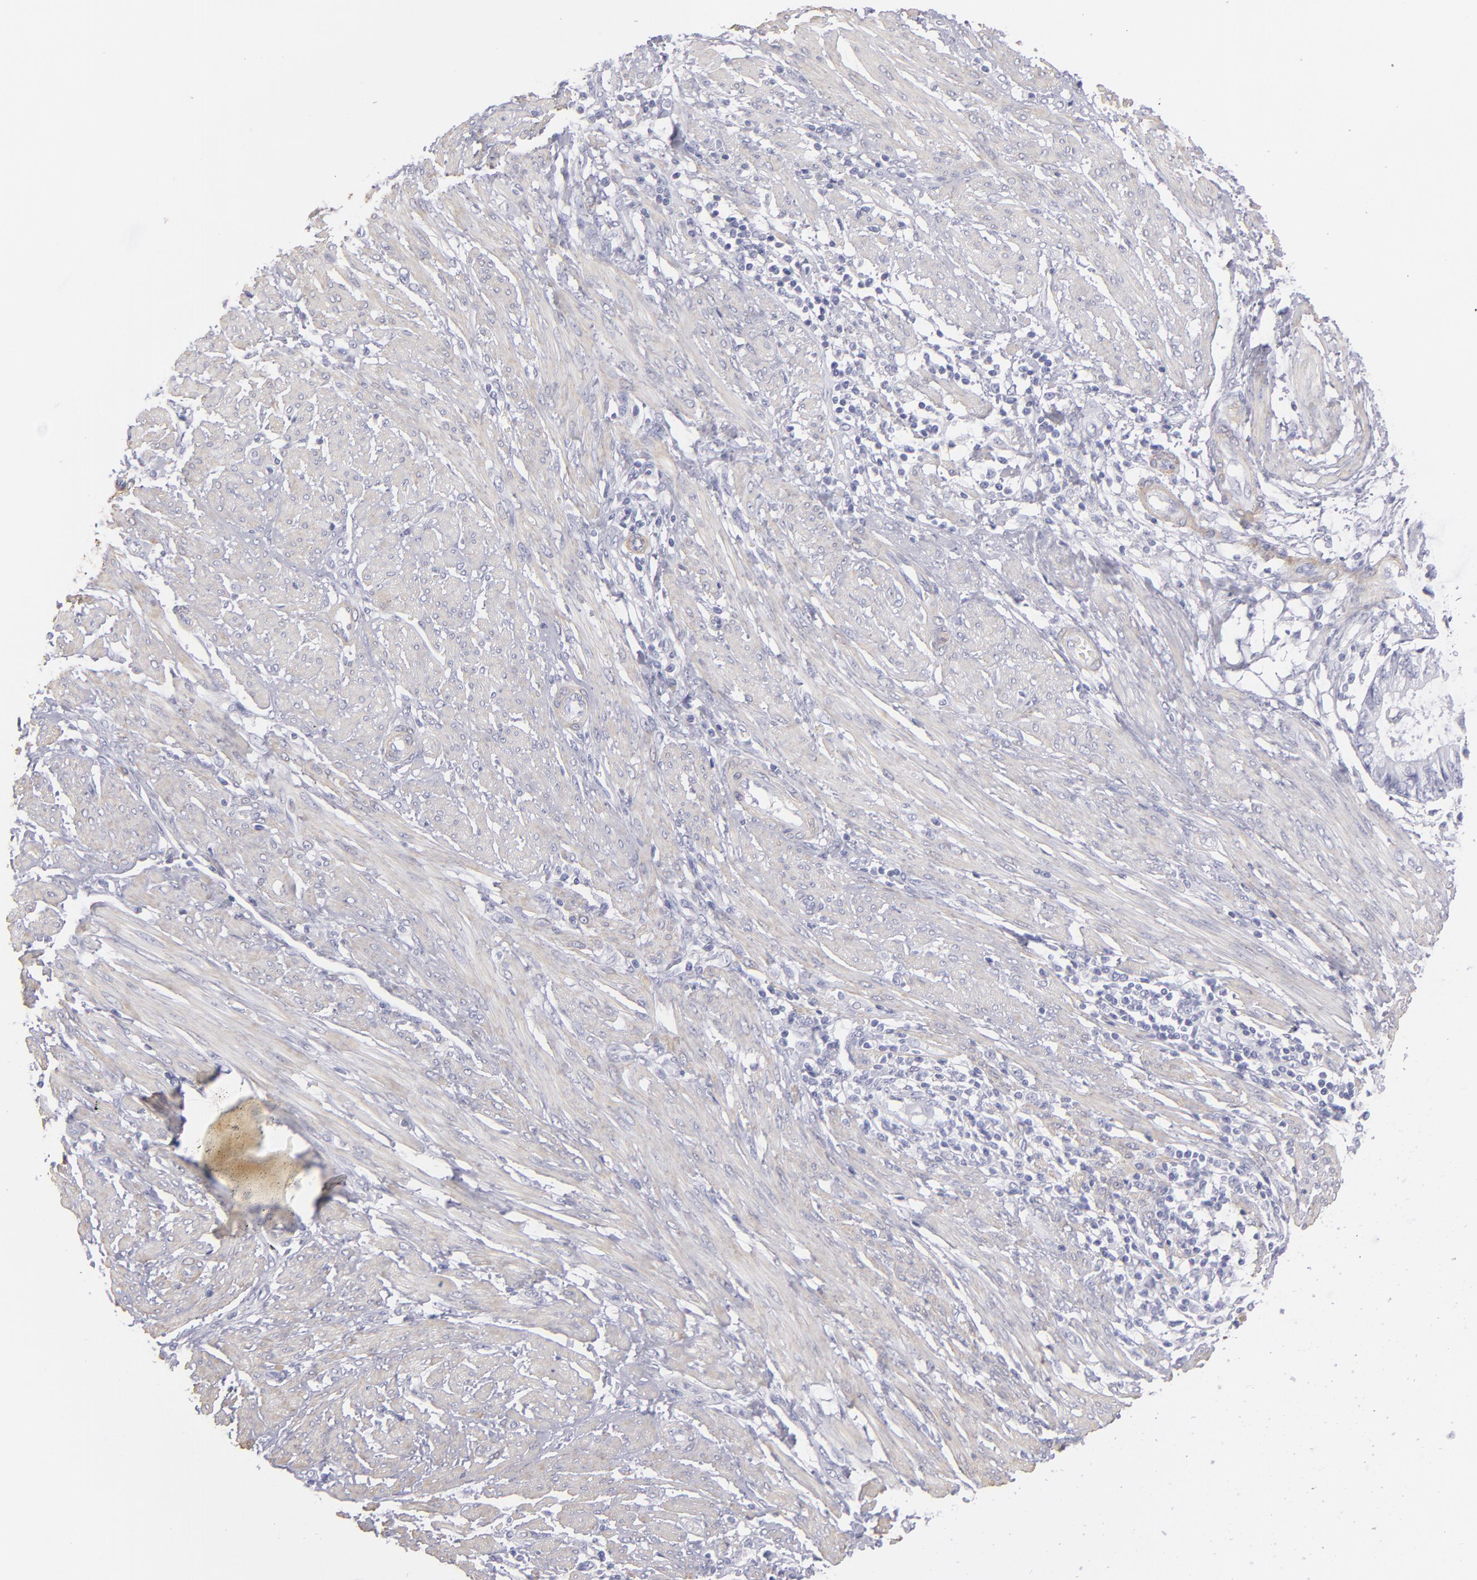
{"staining": {"intensity": "negative", "quantity": "none", "location": "none"}, "tissue": "endometrial cancer", "cell_type": "Tumor cells", "image_type": "cancer", "snomed": [{"axis": "morphology", "description": "Adenocarcinoma, NOS"}, {"axis": "topography", "description": "Endometrium"}], "caption": "Immunohistochemistry of human endometrial adenocarcinoma displays no positivity in tumor cells.", "gene": "MYH11", "patient": {"sex": "female", "age": 63}}